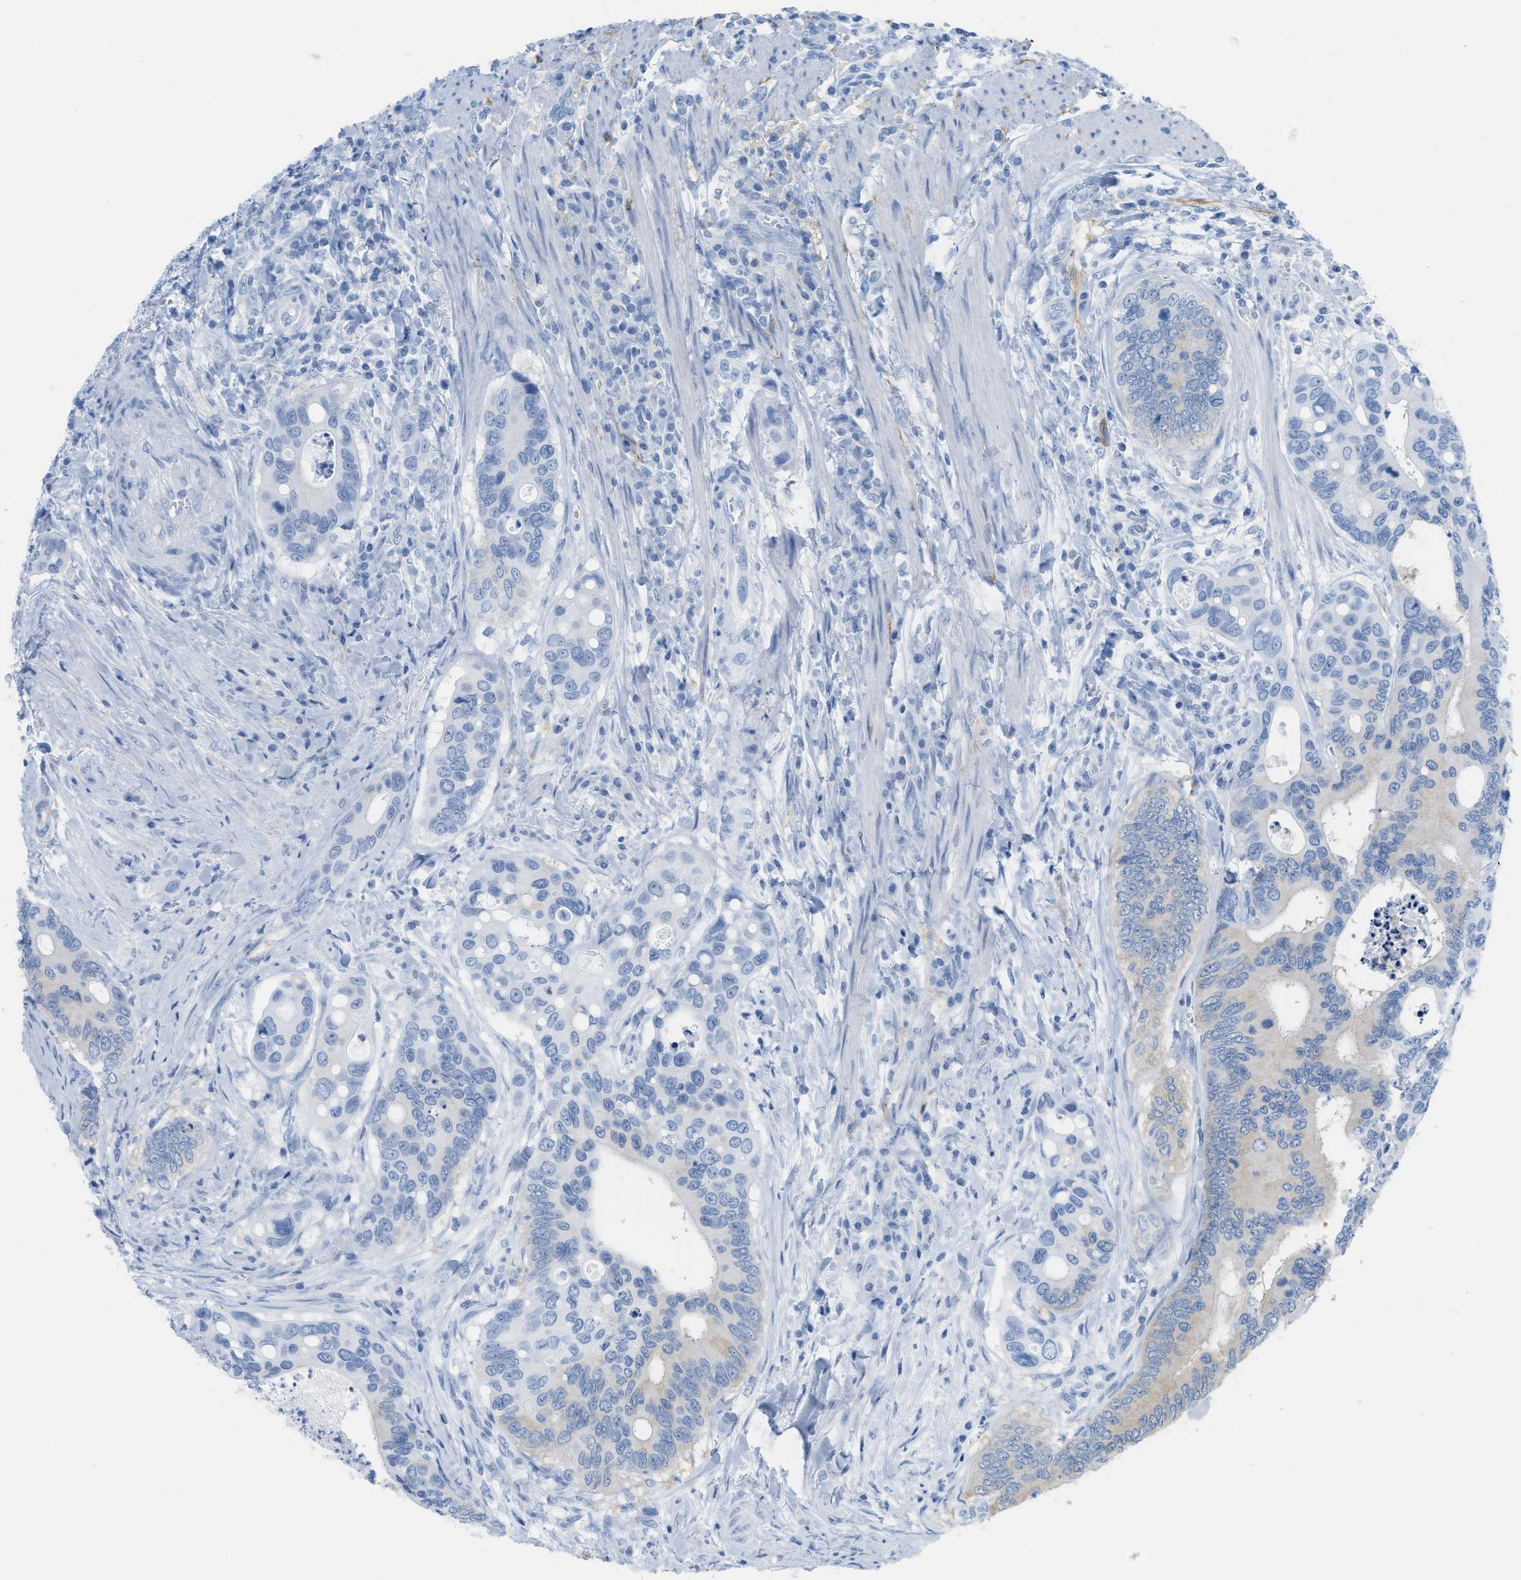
{"staining": {"intensity": "negative", "quantity": "none", "location": "none"}, "tissue": "colorectal cancer", "cell_type": "Tumor cells", "image_type": "cancer", "snomed": [{"axis": "morphology", "description": "Inflammation, NOS"}, {"axis": "morphology", "description": "Adenocarcinoma, NOS"}, {"axis": "topography", "description": "Colon"}], "caption": "A high-resolution image shows immunohistochemistry (IHC) staining of colorectal adenocarcinoma, which displays no significant positivity in tumor cells.", "gene": "ASGR1", "patient": {"sex": "male", "age": 72}}